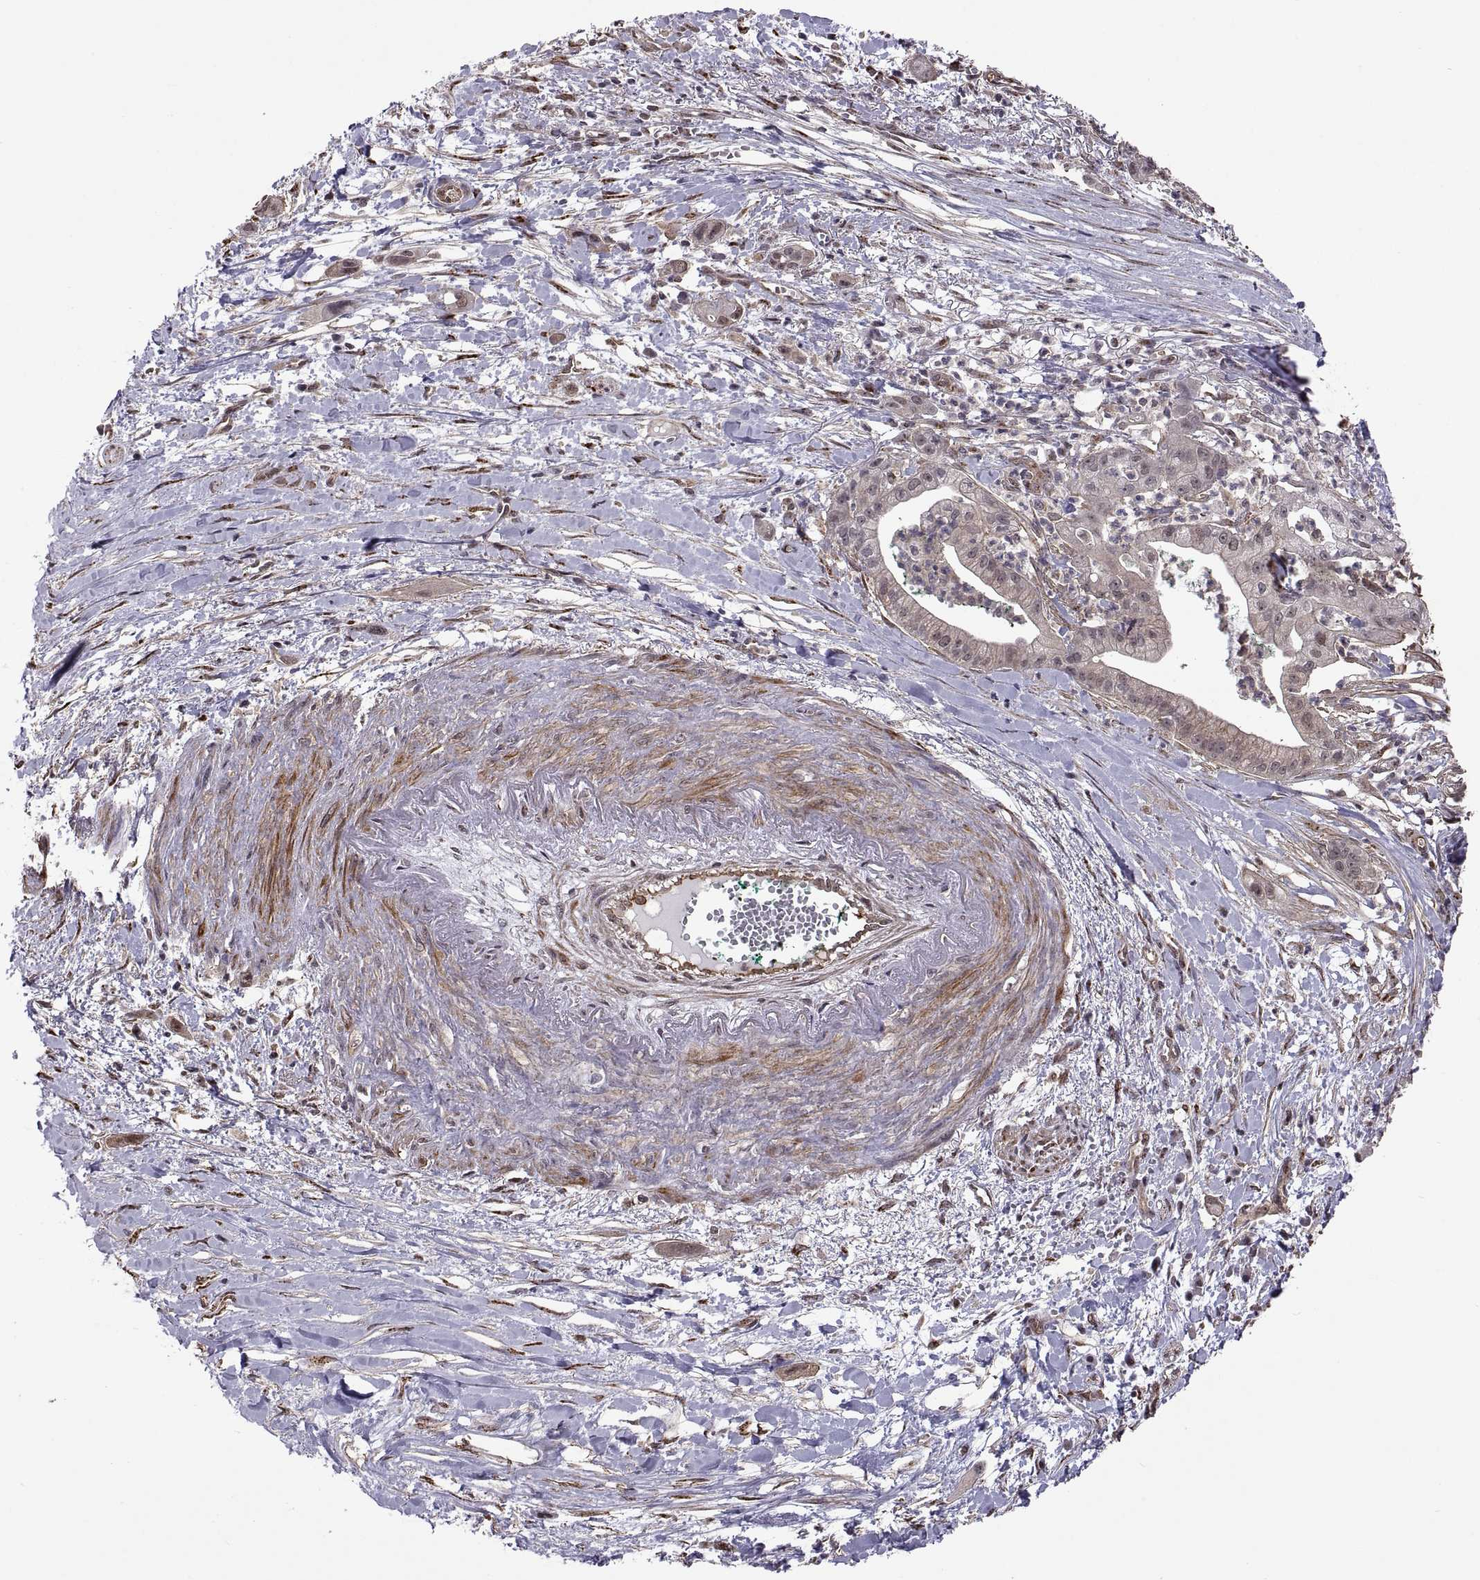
{"staining": {"intensity": "negative", "quantity": "none", "location": "none"}, "tissue": "pancreatic cancer", "cell_type": "Tumor cells", "image_type": "cancer", "snomed": [{"axis": "morphology", "description": "Normal tissue, NOS"}, {"axis": "morphology", "description": "Adenocarcinoma, NOS"}, {"axis": "topography", "description": "Lymph node"}, {"axis": "topography", "description": "Pancreas"}], "caption": "Immunohistochemistry of human adenocarcinoma (pancreatic) shows no staining in tumor cells. (Brightfield microscopy of DAB (3,3'-diaminobenzidine) IHC at high magnification).", "gene": "ARRB1", "patient": {"sex": "female", "age": 58}}